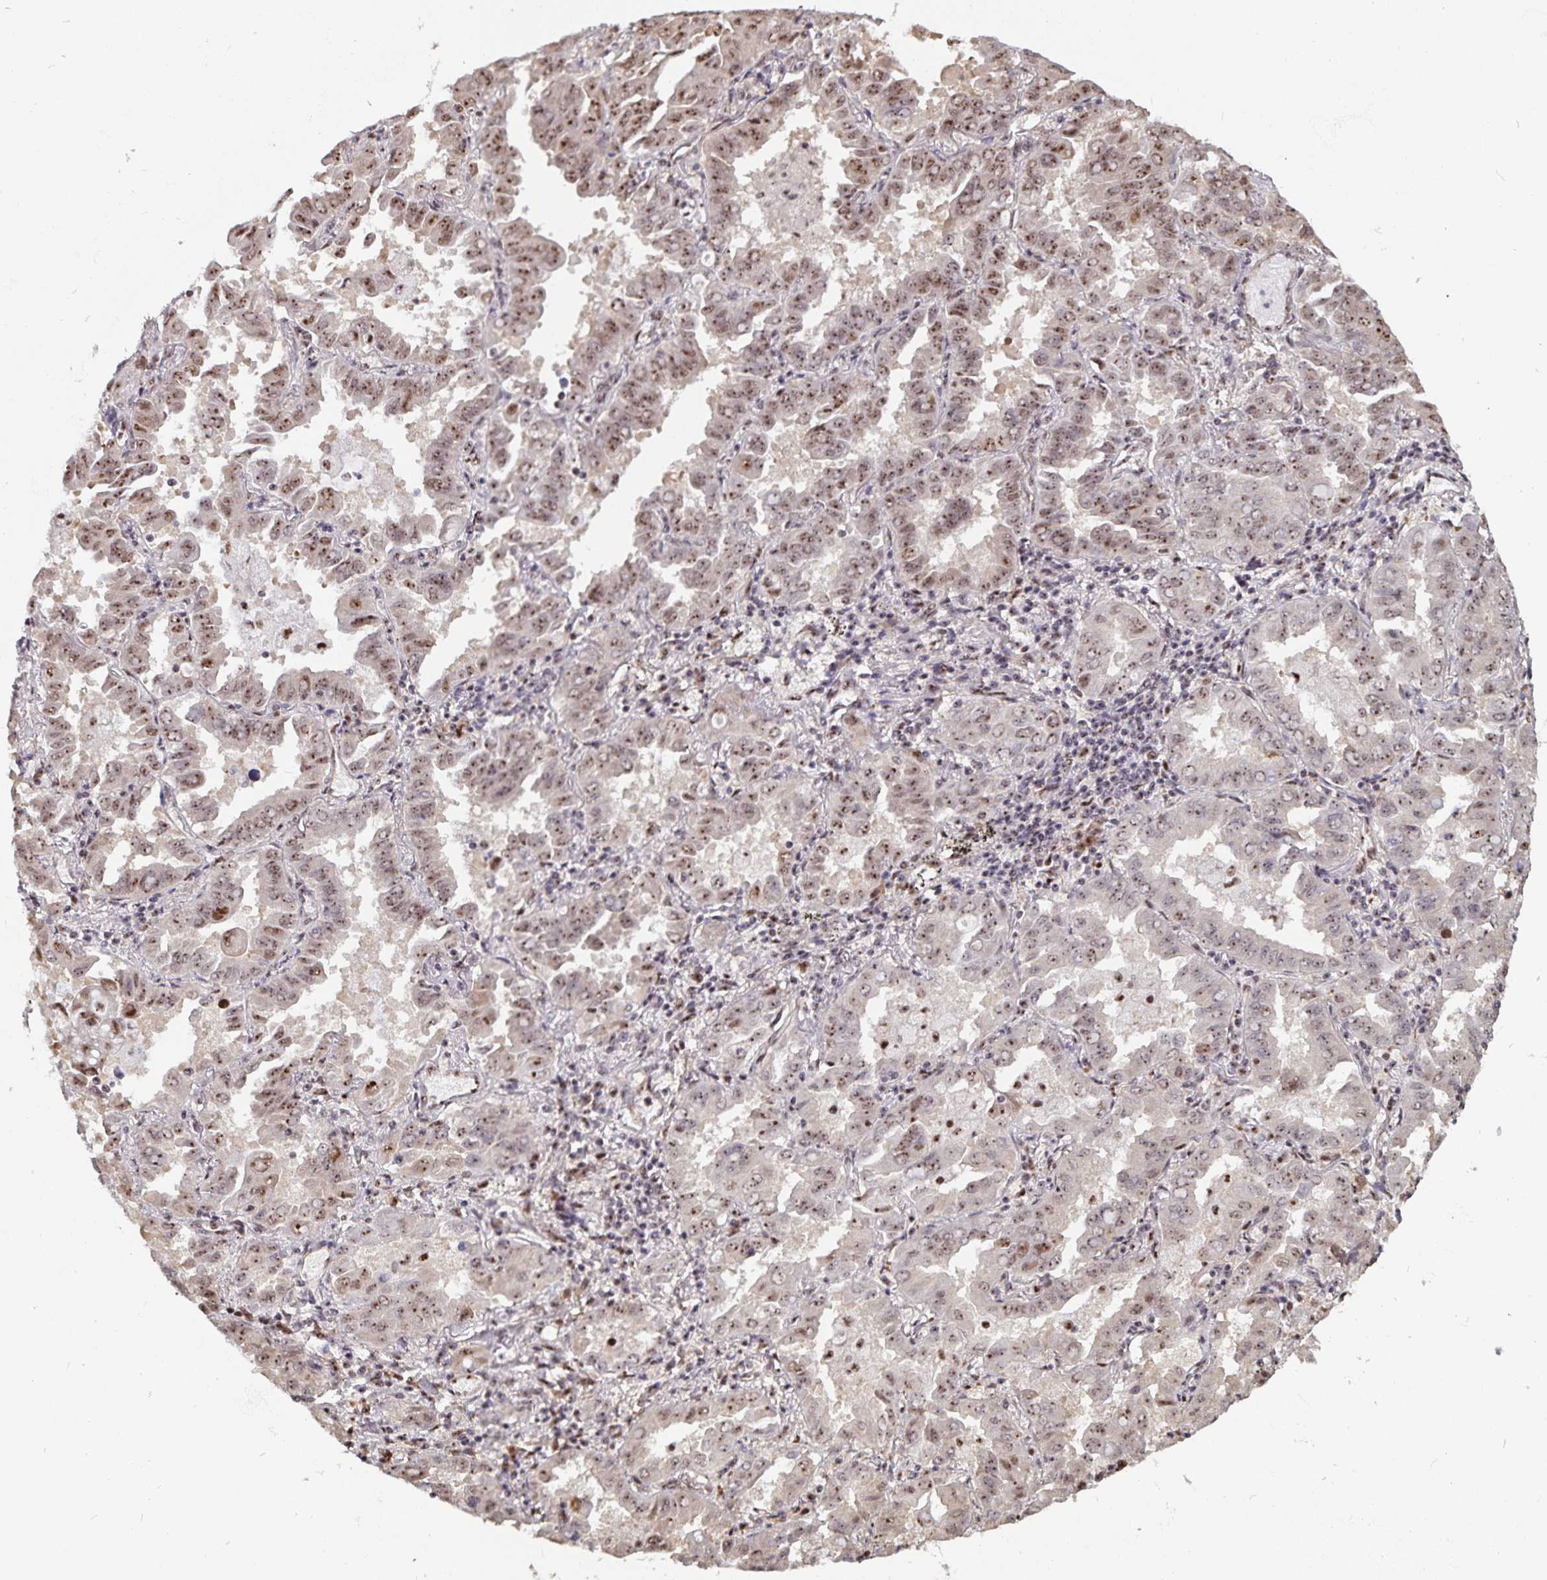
{"staining": {"intensity": "moderate", "quantity": ">75%", "location": "nuclear"}, "tissue": "lung cancer", "cell_type": "Tumor cells", "image_type": "cancer", "snomed": [{"axis": "morphology", "description": "Adenocarcinoma, NOS"}, {"axis": "topography", "description": "Lung"}], "caption": "Immunohistochemical staining of human lung cancer (adenocarcinoma) displays moderate nuclear protein expression in about >75% of tumor cells. The protein is stained brown, and the nuclei are stained in blue (DAB (3,3'-diaminobenzidine) IHC with brightfield microscopy, high magnification).", "gene": "LAS1L", "patient": {"sex": "male", "age": 64}}